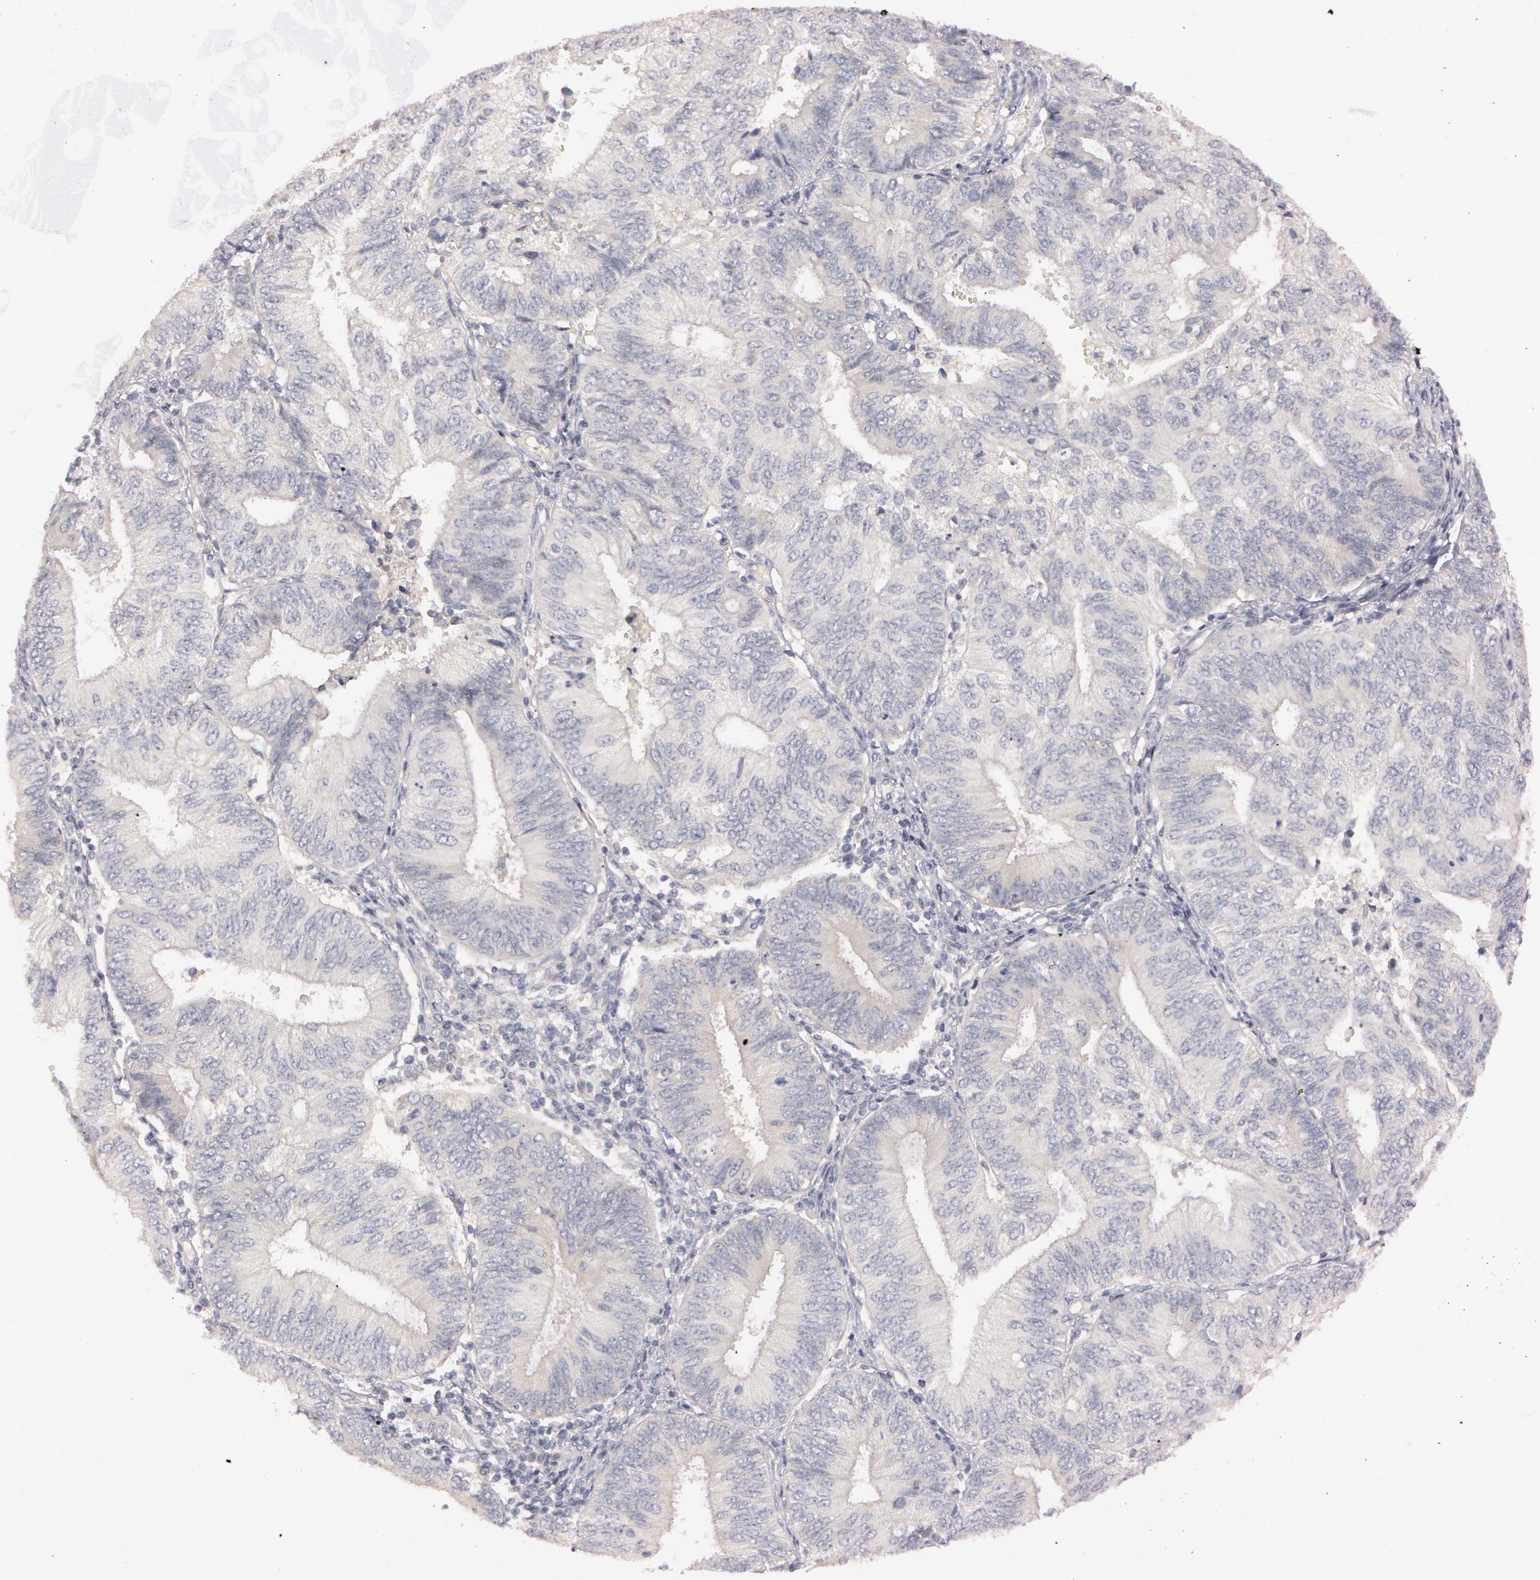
{"staining": {"intensity": "negative", "quantity": "none", "location": "none"}, "tissue": "endometrial cancer", "cell_type": "Tumor cells", "image_type": "cancer", "snomed": [{"axis": "morphology", "description": "Adenocarcinoma, NOS"}, {"axis": "topography", "description": "Endometrium"}], "caption": "DAB (3,3'-diaminobenzidine) immunohistochemical staining of human endometrial adenocarcinoma exhibits no significant staining in tumor cells. (Immunohistochemistry (ihc), brightfield microscopy, high magnification).", "gene": "MXRA5", "patient": {"sex": "female", "age": 55}}